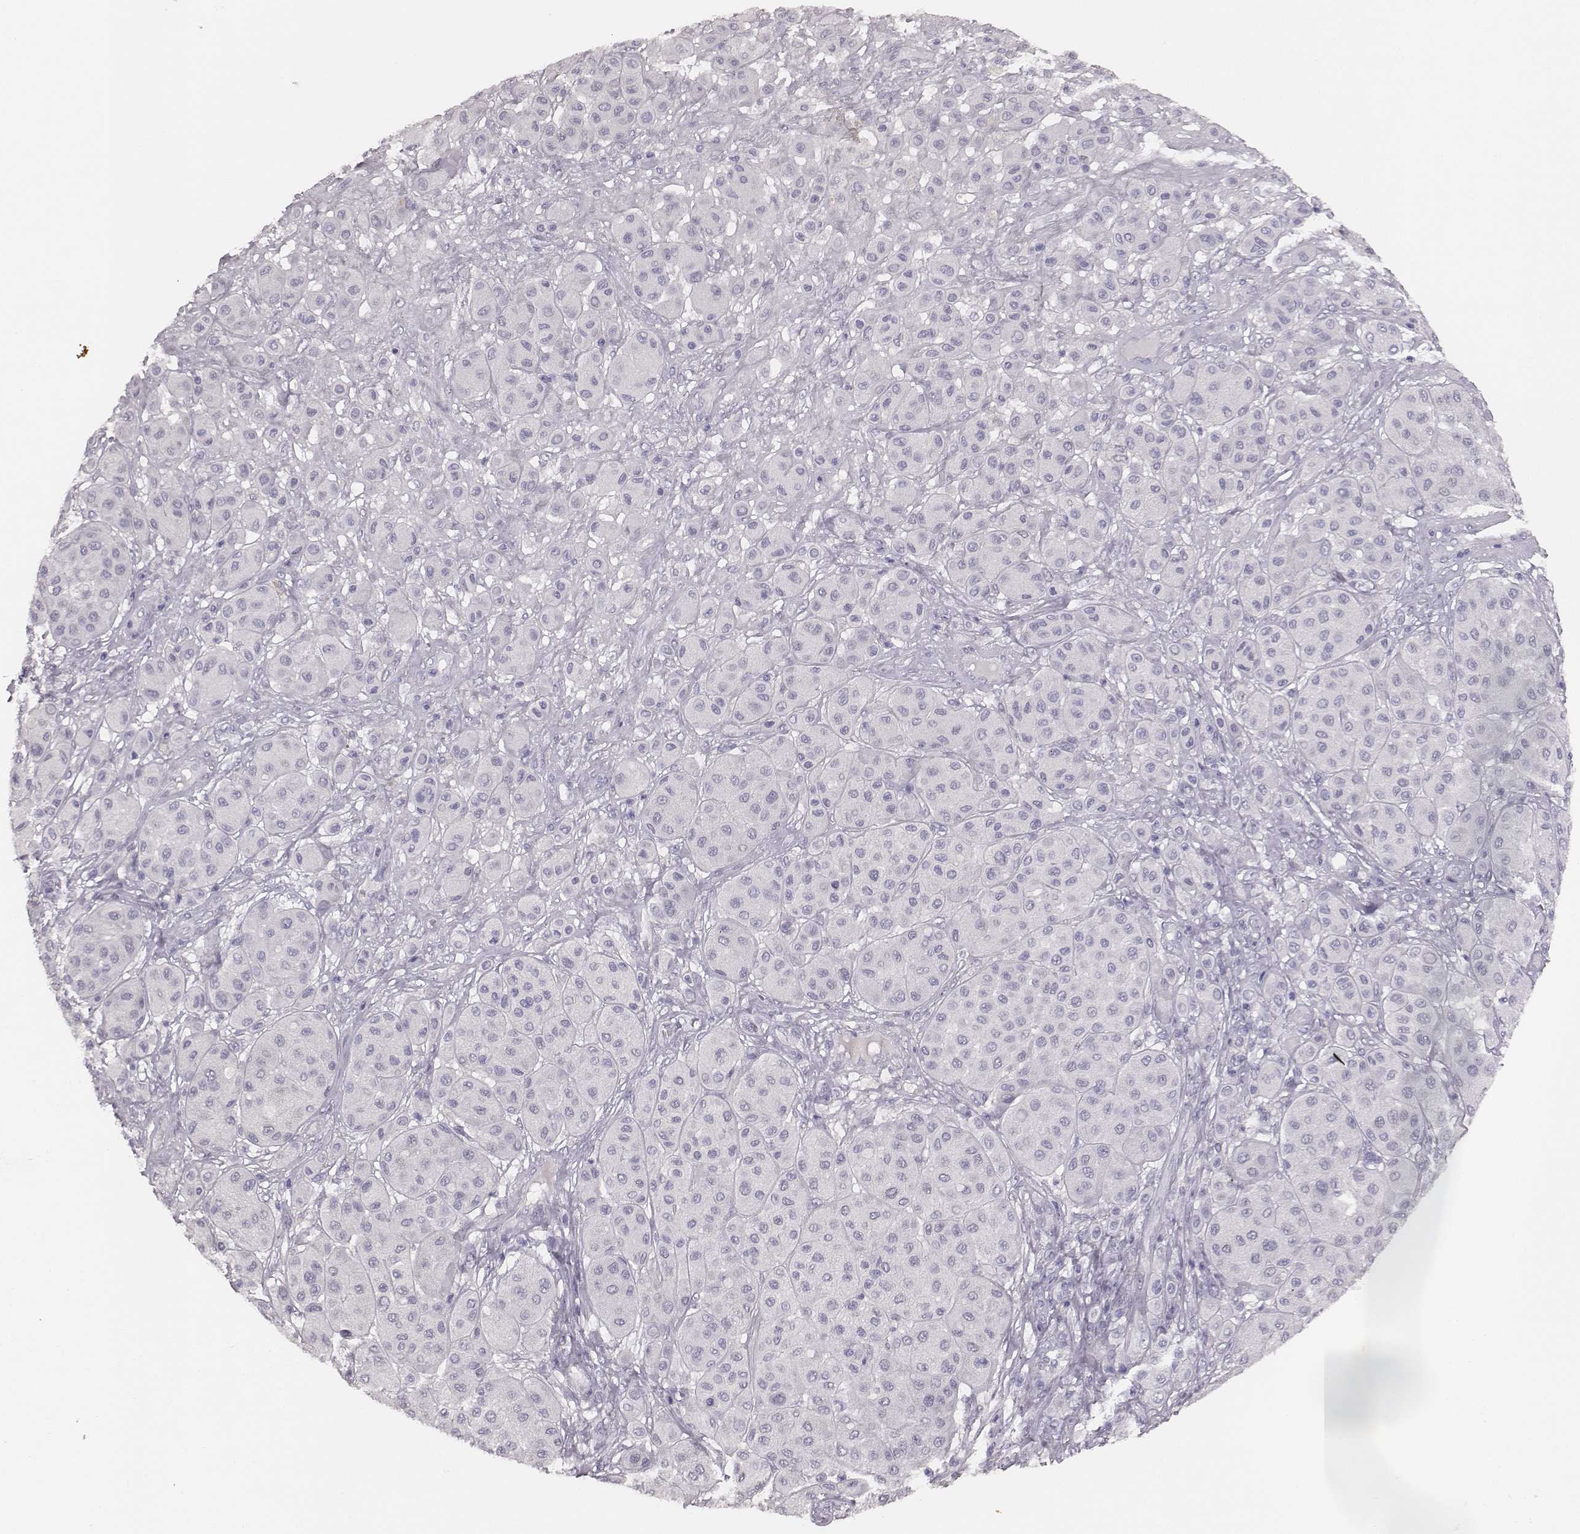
{"staining": {"intensity": "negative", "quantity": "none", "location": "none"}, "tissue": "melanoma", "cell_type": "Tumor cells", "image_type": "cancer", "snomed": [{"axis": "morphology", "description": "Malignant melanoma, Metastatic site"}, {"axis": "topography", "description": "Smooth muscle"}], "caption": "IHC image of melanoma stained for a protein (brown), which demonstrates no staining in tumor cells.", "gene": "MYH6", "patient": {"sex": "male", "age": 41}}